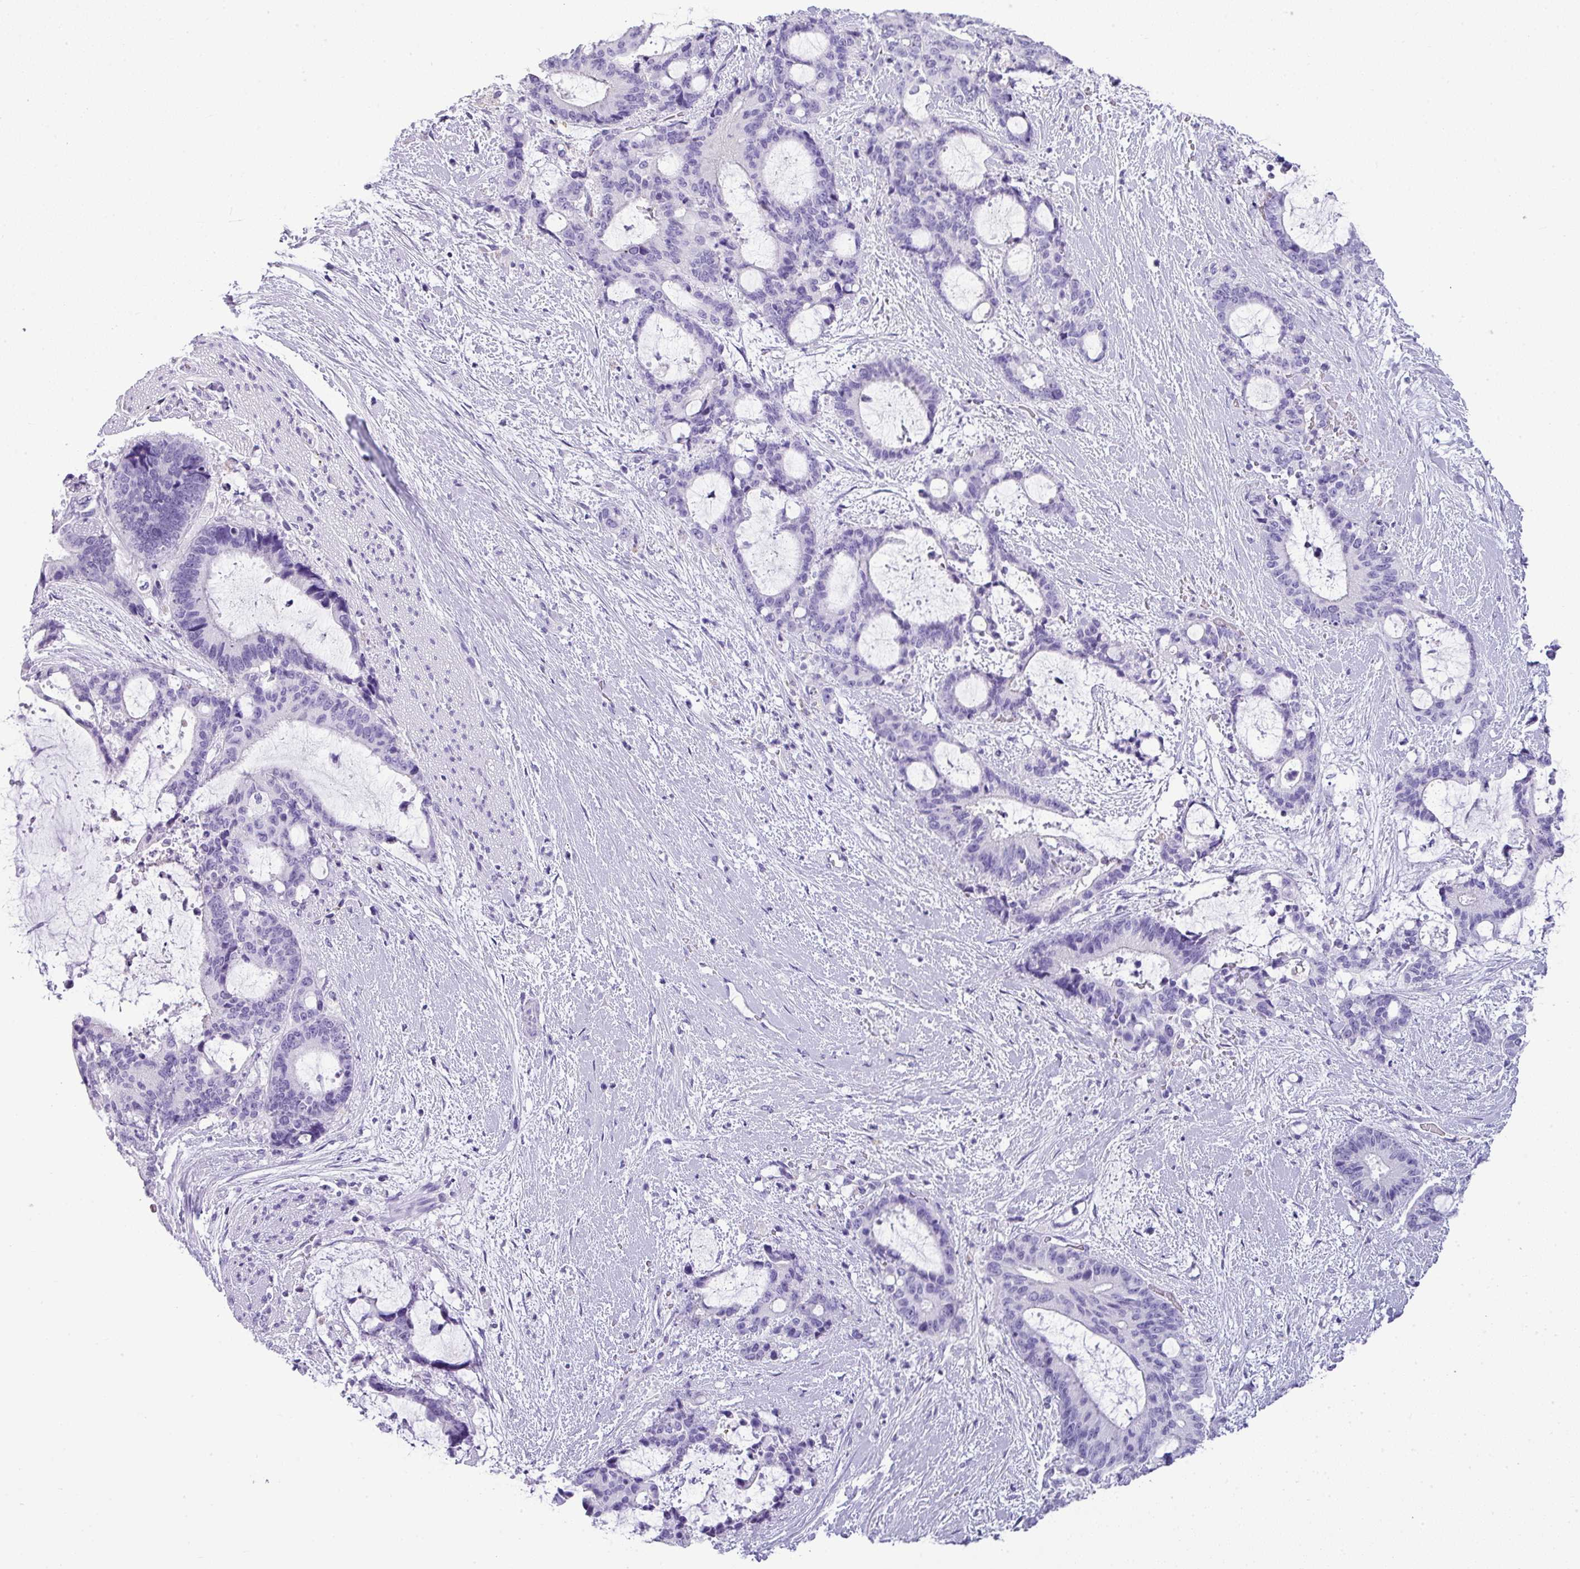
{"staining": {"intensity": "negative", "quantity": "none", "location": "none"}, "tissue": "liver cancer", "cell_type": "Tumor cells", "image_type": "cancer", "snomed": [{"axis": "morphology", "description": "Normal tissue, NOS"}, {"axis": "morphology", "description": "Cholangiocarcinoma"}, {"axis": "topography", "description": "Liver"}, {"axis": "topography", "description": "Peripheral nerve tissue"}], "caption": "Tumor cells are negative for brown protein staining in liver cancer (cholangiocarcinoma).", "gene": "ZNF568", "patient": {"sex": "female", "age": 73}}